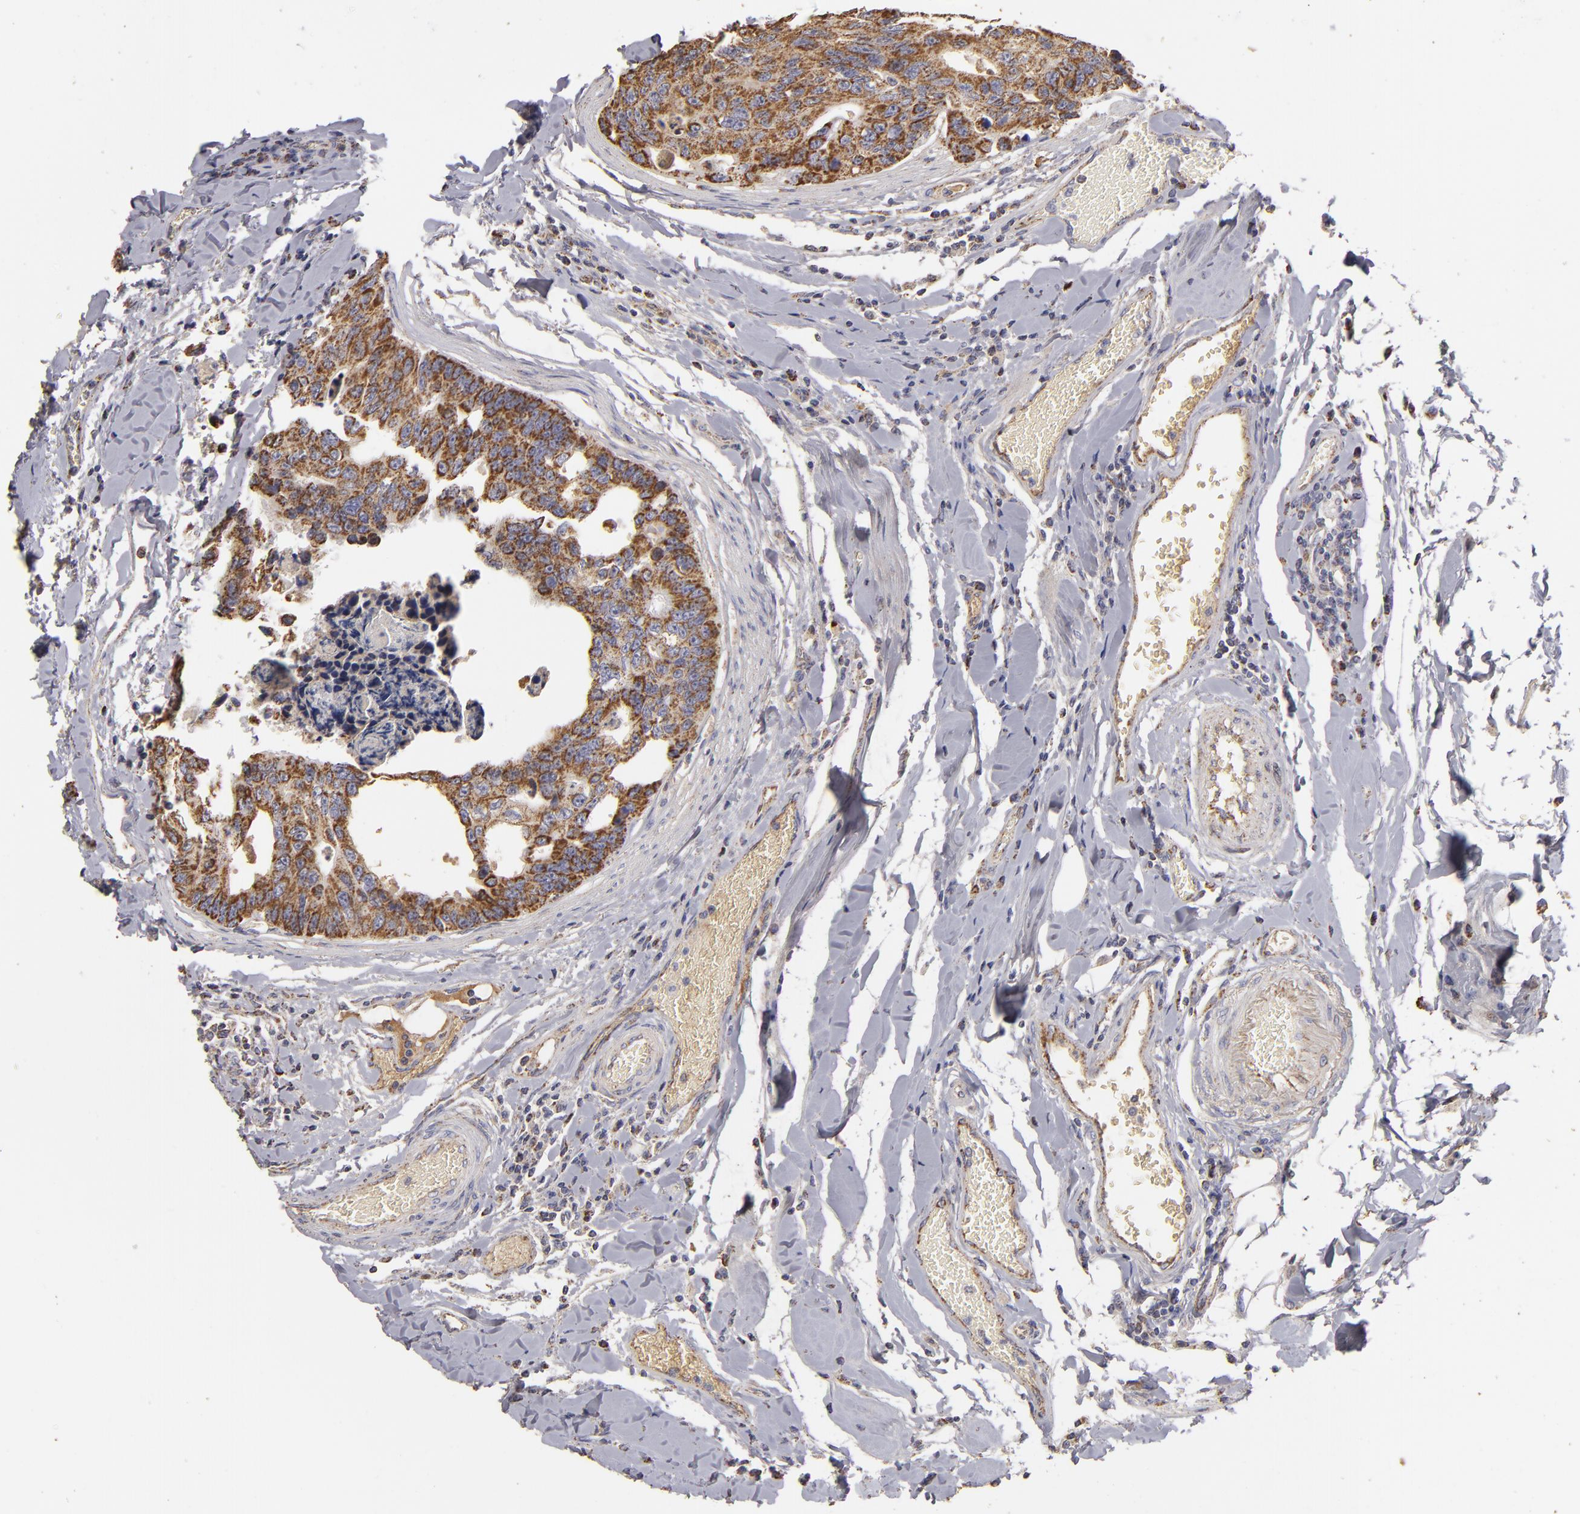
{"staining": {"intensity": "moderate", "quantity": ">75%", "location": "cytoplasmic/membranous"}, "tissue": "colorectal cancer", "cell_type": "Tumor cells", "image_type": "cancer", "snomed": [{"axis": "morphology", "description": "Adenocarcinoma, NOS"}, {"axis": "topography", "description": "Colon"}], "caption": "The immunohistochemical stain shows moderate cytoplasmic/membranous staining in tumor cells of colorectal adenocarcinoma tissue.", "gene": "CFB", "patient": {"sex": "female", "age": 86}}